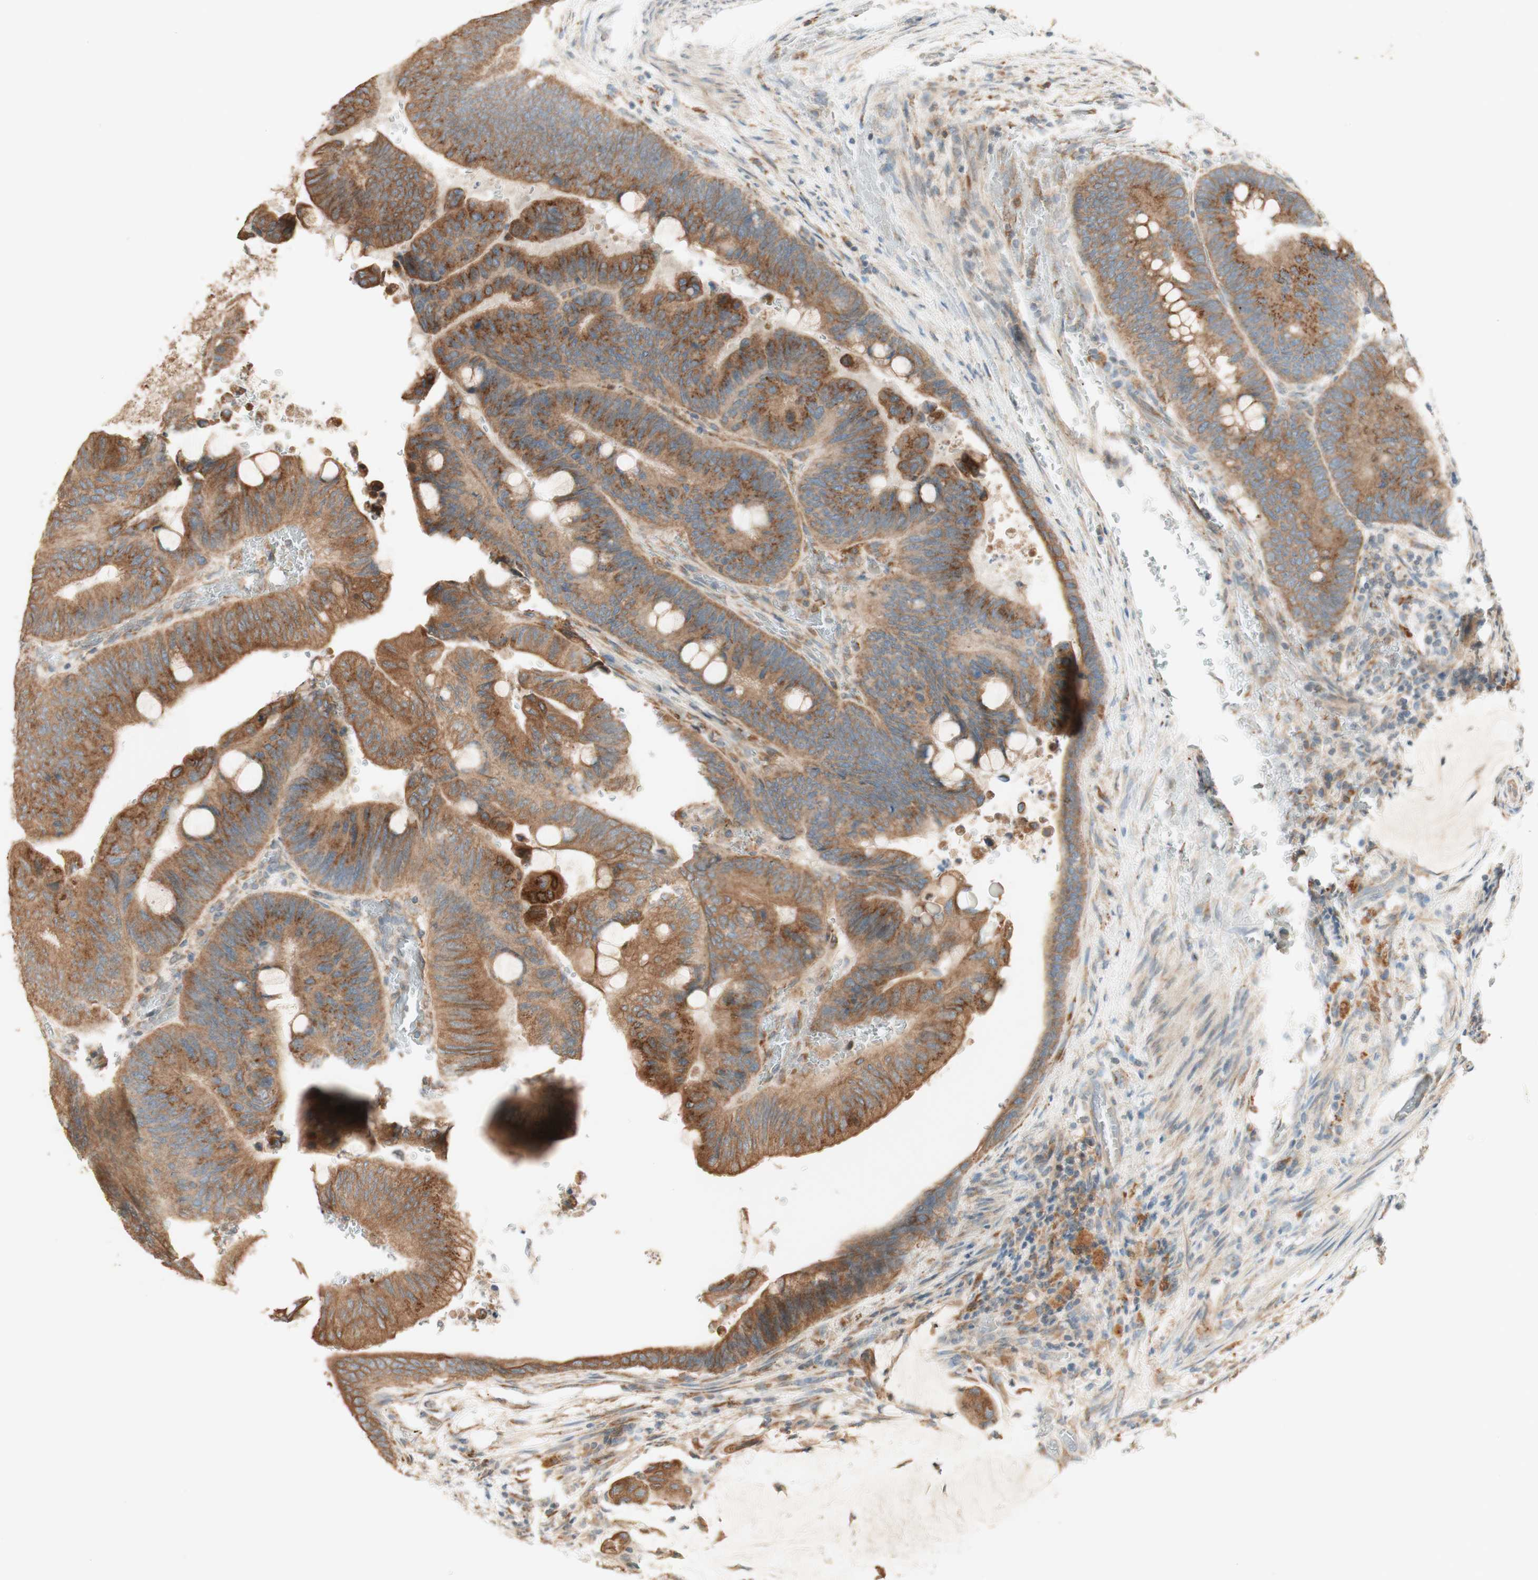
{"staining": {"intensity": "moderate", "quantity": ">75%", "location": "cytoplasmic/membranous"}, "tissue": "colorectal cancer", "cell_type": "Tumor cells", "image_type": "cancer", "snomed": [{"axis": "morphology", "description": "Normal tissue, NOS"}, {"axis": "morphology", "description": "Adenocarcinoma, NOS"}, {"axis": "topography", "description": "Rectum"}, {"axis": "topography", "description": "Peripheral nerve tissue"}], "caption": "The image exhibits a brown stain indicating the presence of a protein in the cytoplasmic/membranous of tumor cells in colorectal cancer. Immunohistochemistry stains the protein in brown and the nuclei are stained blue.", "gene": "CLCN2", "patient": {"sex": "male", "age": 92}}